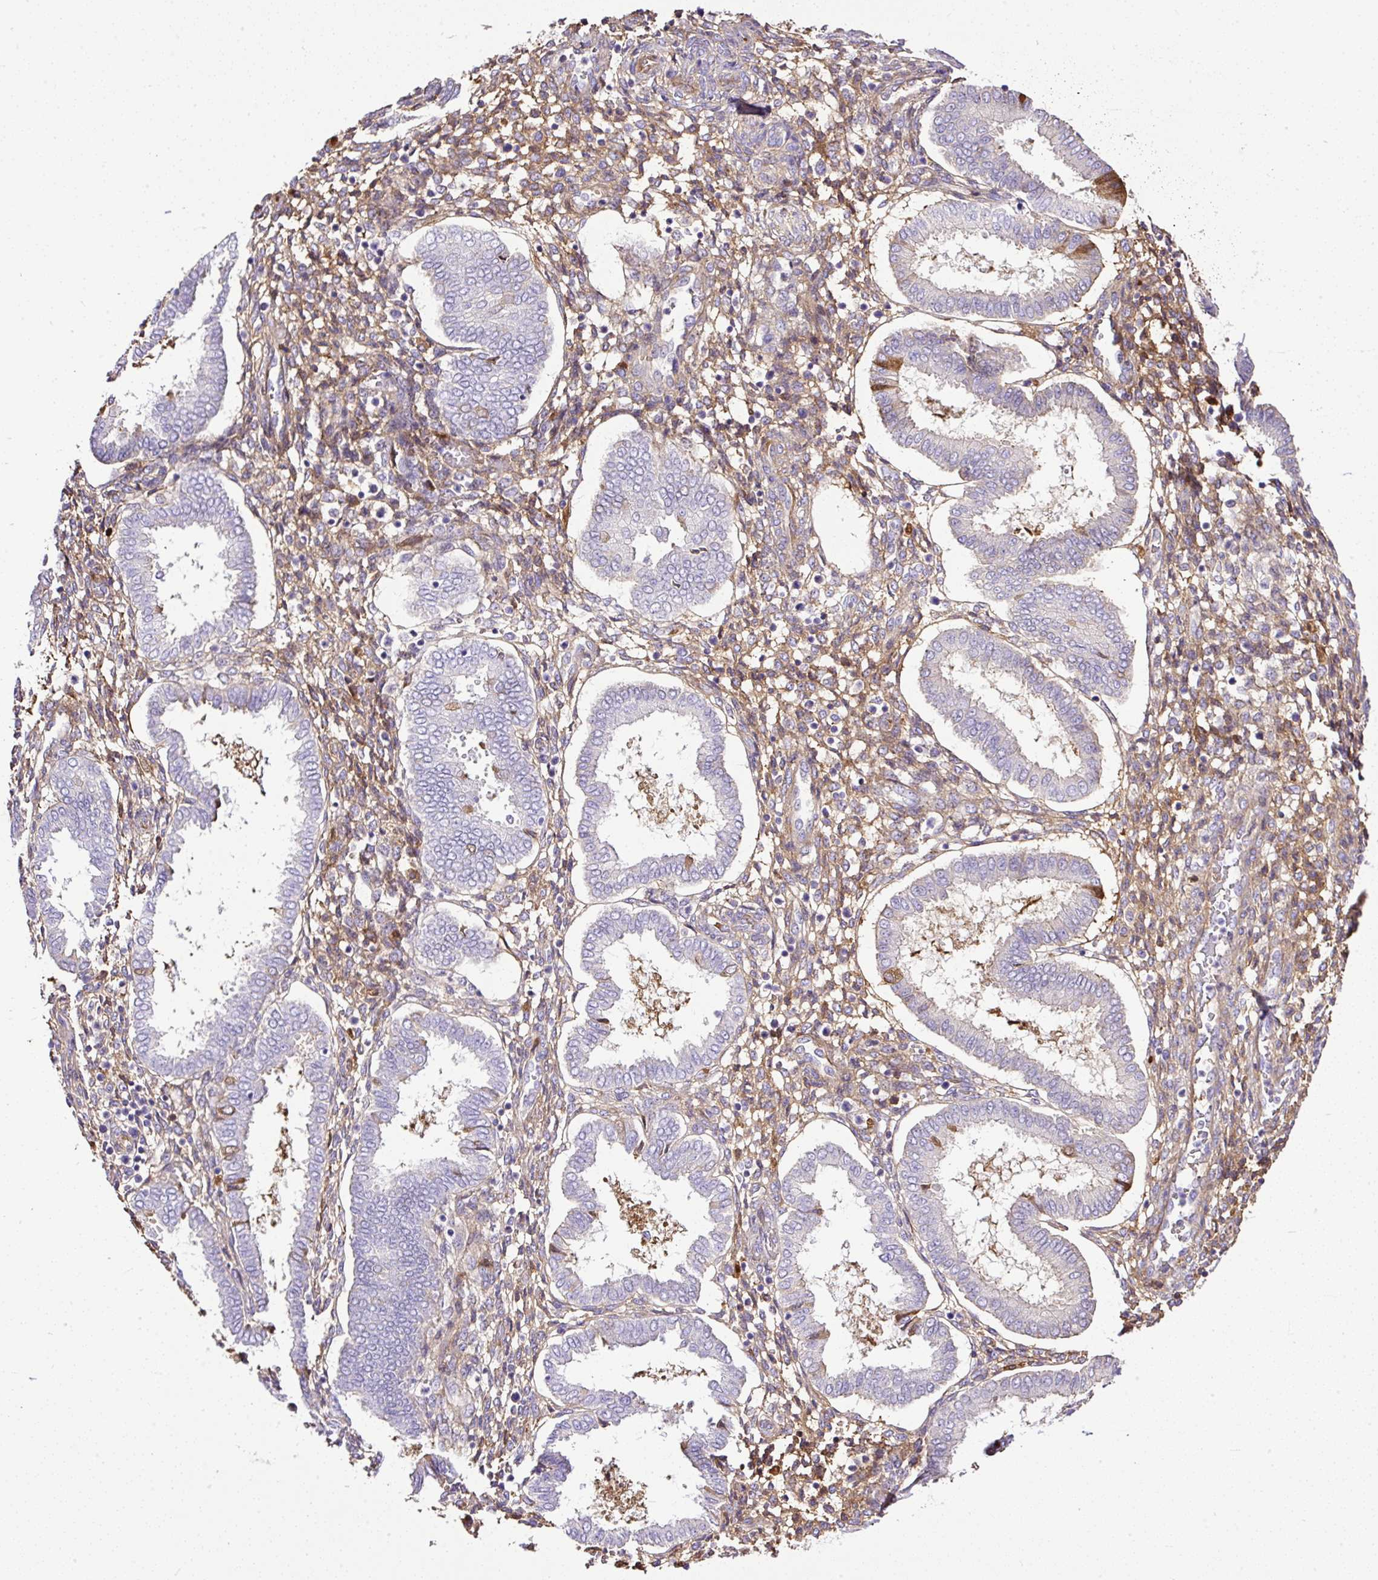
{"staining": {"intensity": "negative", "quantity": "none", "location": "none"}, "tissue": "endometrium", "cell_type": "Cells in endometrial stroma", "image_type": "normal", "snomed": [{"axis": "morphology", "description": "Normal tissue, NOS"}, {"axis": "topography", "description": "Endometrium"}], "caption": "This is a photomicrograph of immunohistochemistry (IHC) staining of benign endometrium, which shows no expression in cells in endometrial stroma. (DAB (3,3'-diaminobenzidine) immunohistochemistry with hematoxylin counter stain).", "gene": "CLEC3B", "patient": {"sex": "female", "age": 24}}